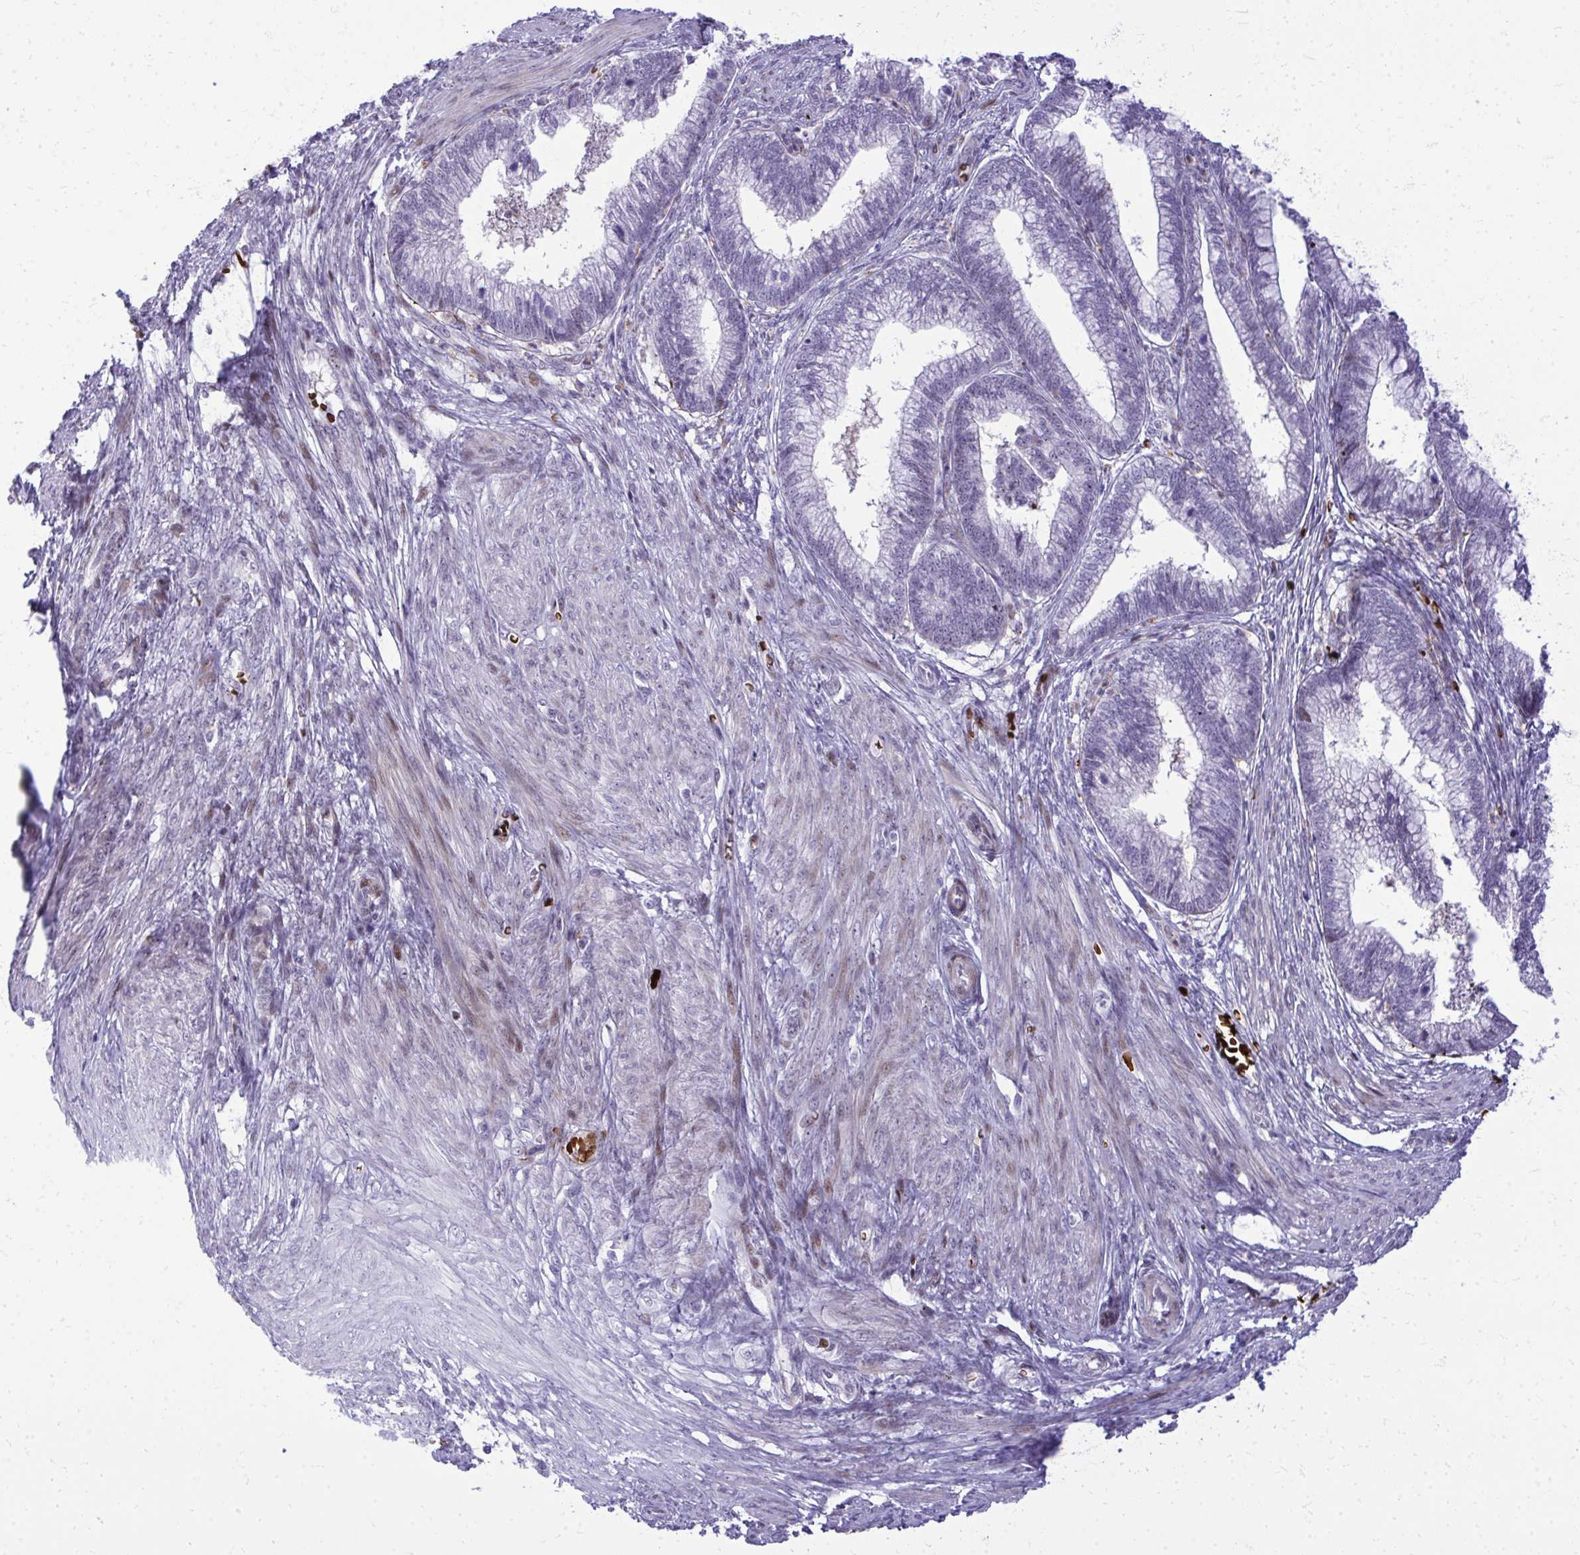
{"staining": {"intensity": "moderate", "quantity": "<25%", "location": "nuclear"}, "tissue": "cervical cancer", "cell_type": "Tumor cells", "image_type": "cancer", "snomed": [{"axis": "morphology", "description": "Adenocarcinoma, NOS"}, {"axis": "topography", "description": "Cervix"}], "caption": "Immunohistochemistry (IHC) micrograph of cervical cancer stained for a protein (brown), which reveals low levels of moderate nuclear positivity in approximately <25% of tumor cells.", "gene": "DLX4", "patient": {"sex": "female", "age": 44}}